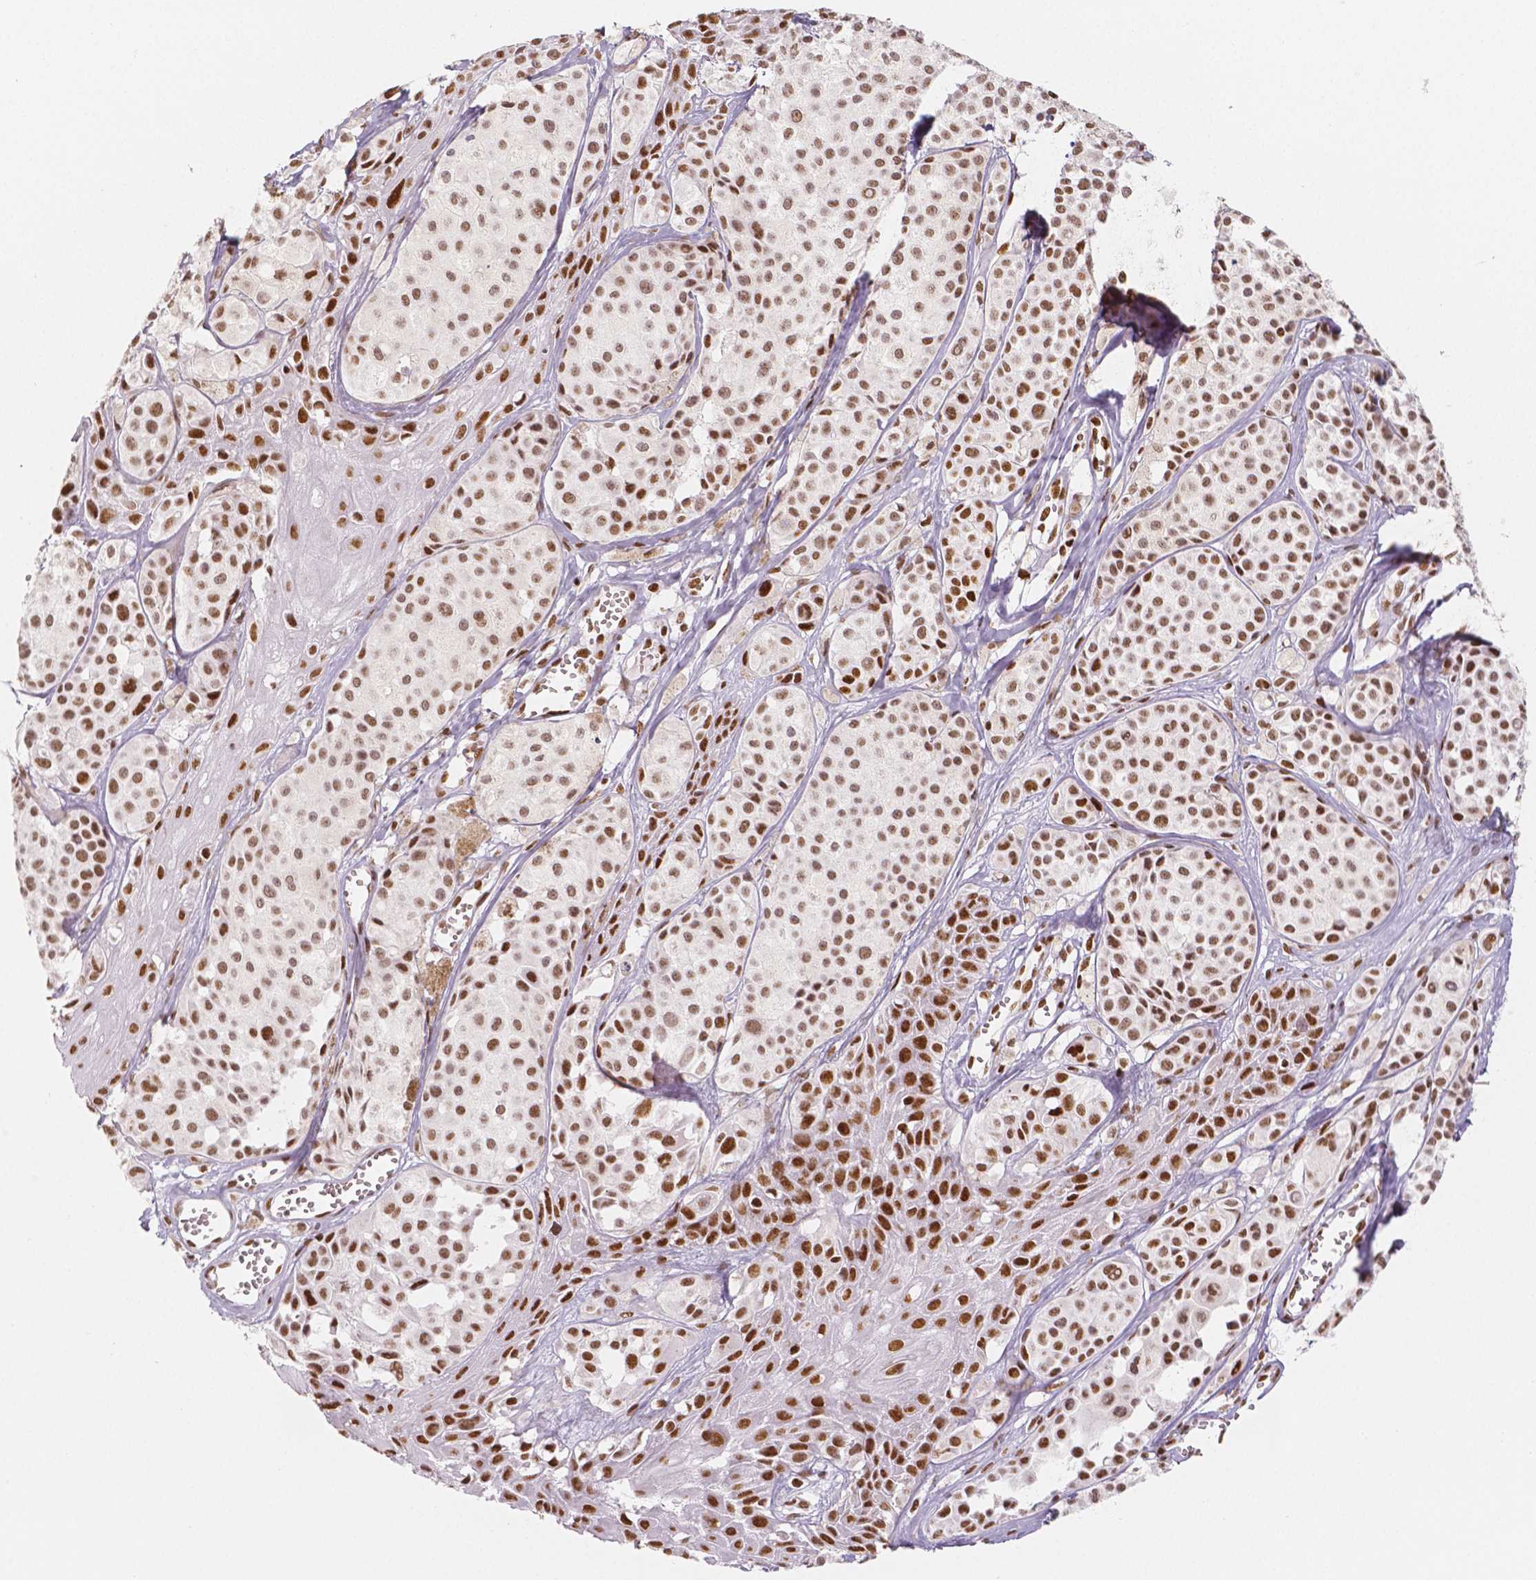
{"staining": {"intensity": "moderate", "quantity": ">75%", "location": "nuclear"}, "tissue": "melanoma", "cell_type": "Tumor cells", "image_type": "cancer", "snomed": [{"axis": "morphology", "description": "Malignant melanoma, NOS"}, {"axis": "topography", "description": "Skin"}], "caption": "A micrograph of malignant melanoma stained for a protein displays moderate nuclear brown staining in tumor cells. (Brightfield microscopy of DAB IHC at high magnification).", "gene": "HDAC1", "patient": {"sex": "male", "age": 77}}